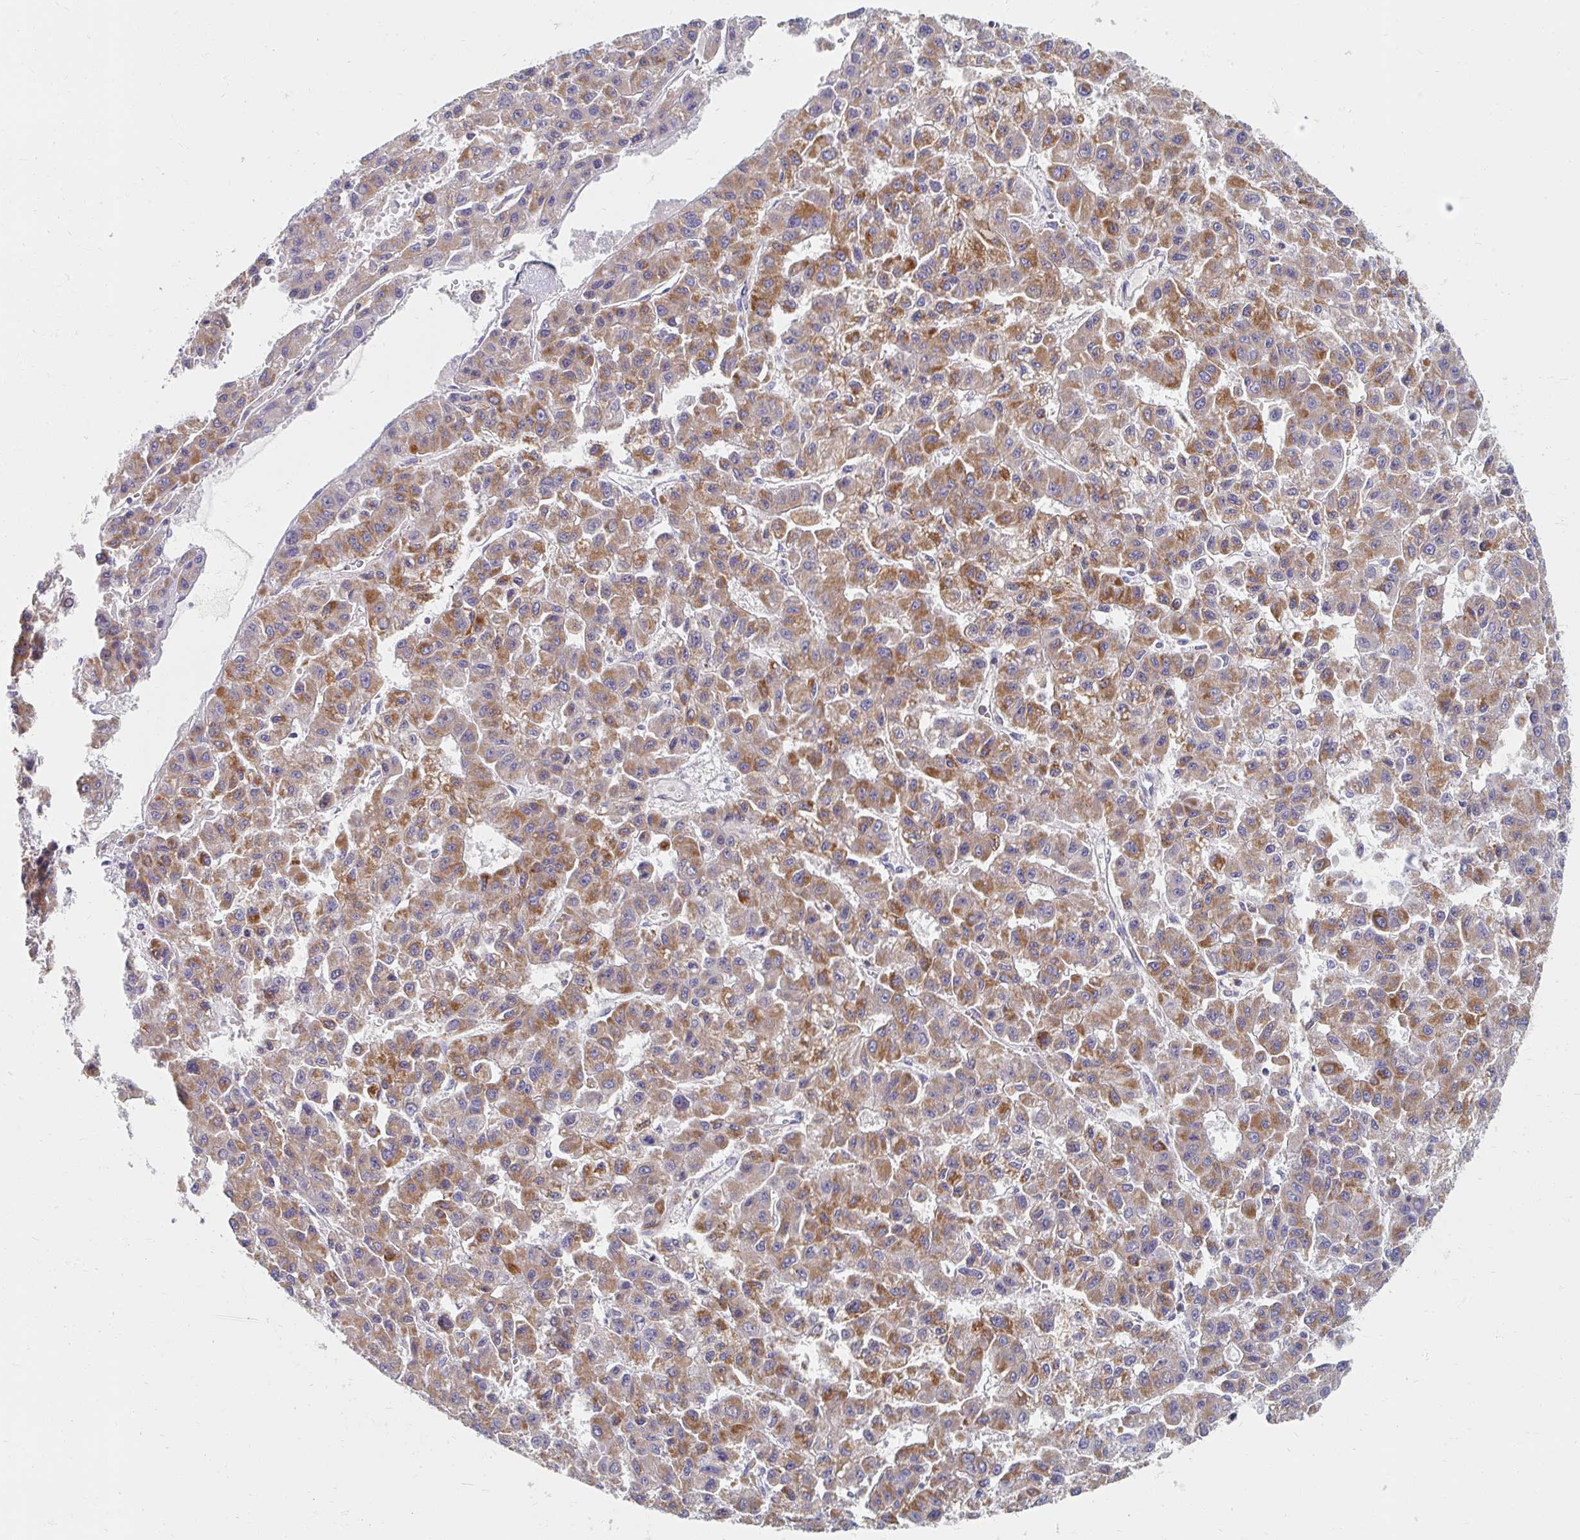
{"staining": {"intensity": "moderate", "quantity": ">75%", "location": "cytoplasmic/membranous"}, "tissue": "liver cancer", "cell_type": "Tumor cells", "image_type": "cancer", "snomed": [{"axis": "morphology", "description": "Carcinoma, Hepatocellular, NOS"}, {"axis": "topography", "description": "Liver"}], "caption": "Immunohistochemical staining of human liver cancer (hepatocellular carcinoma) reveals medium levels of moderate cytoplasmic/membranous protein positivity in about >75% of tumor cells.", "gene": "MAVS", "patient": {"sex": "male", "age": 70}}